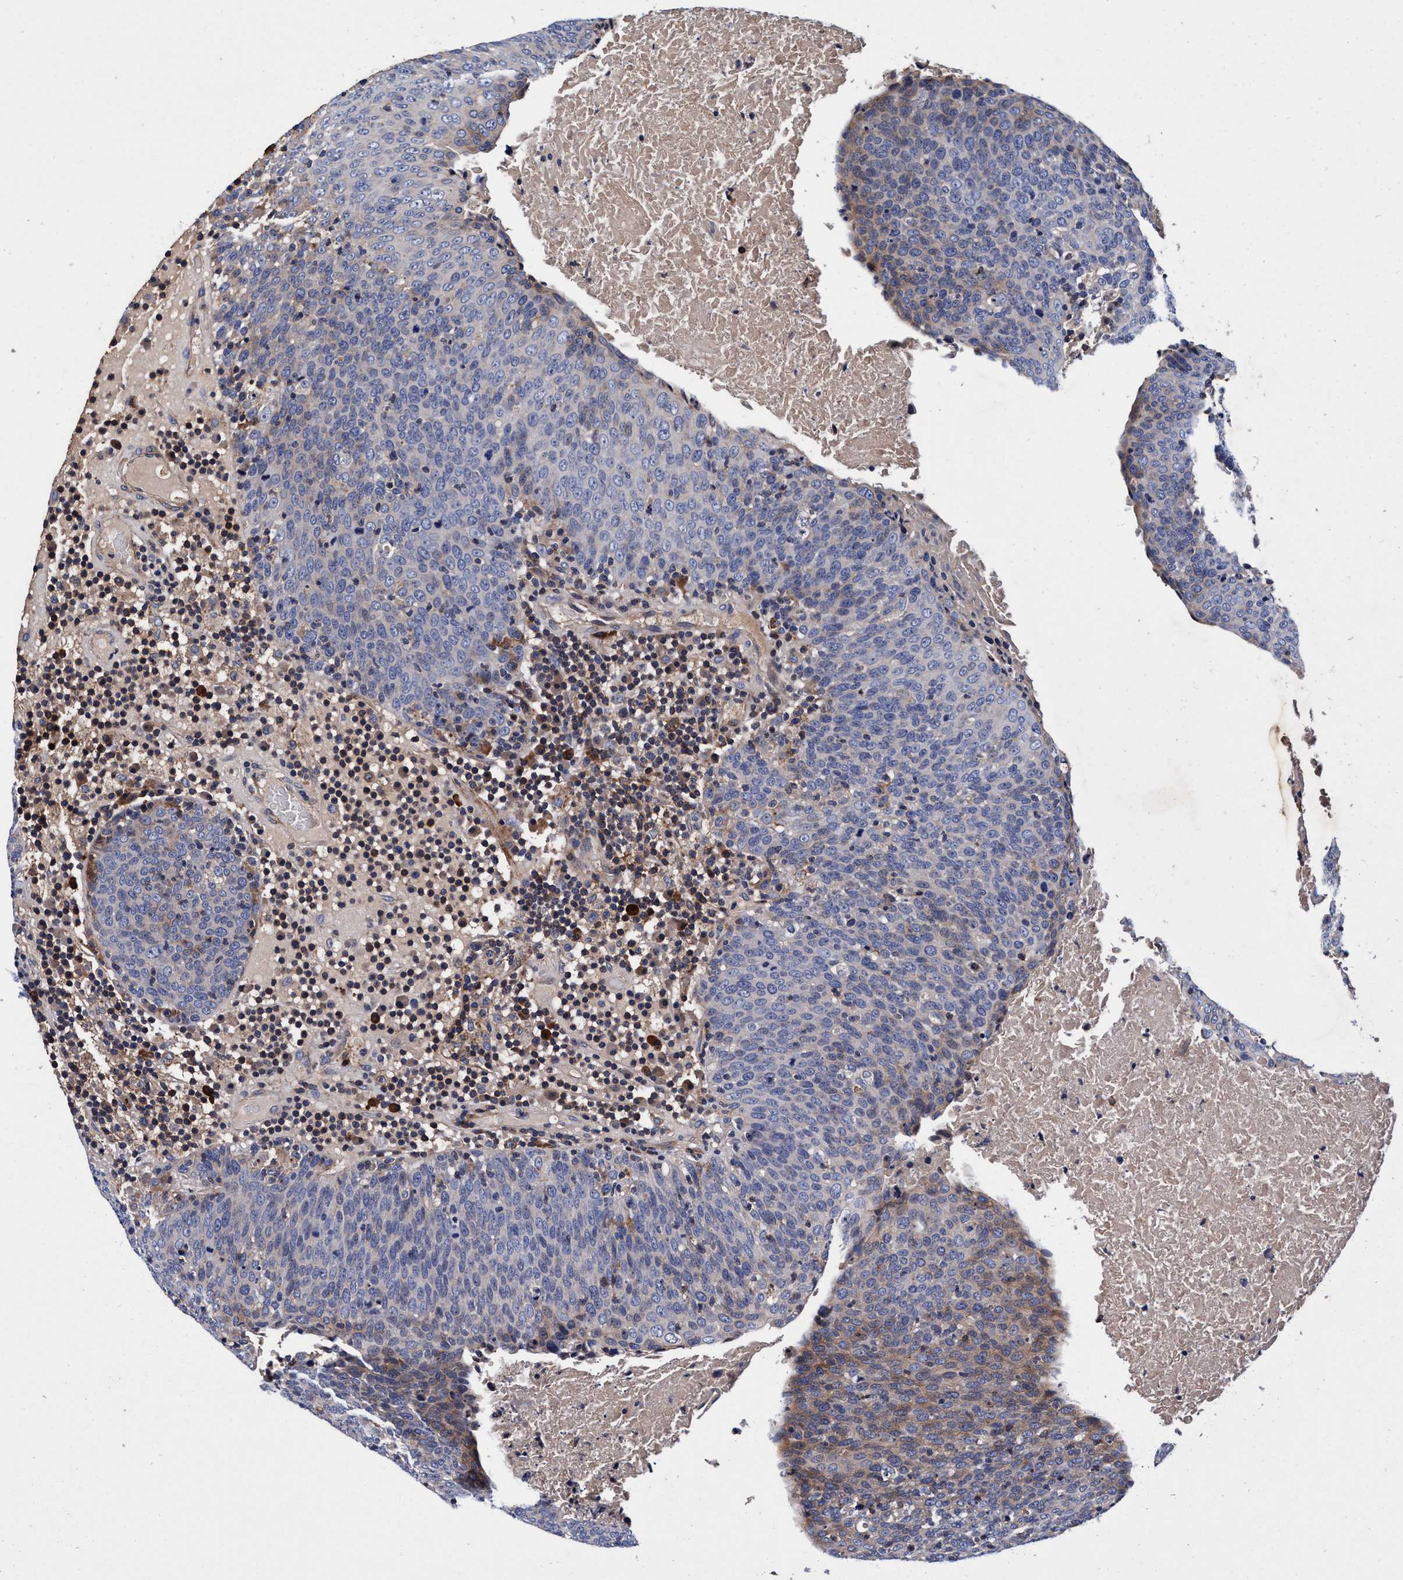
{"staining": {"intensity": "moderate", "quantity": "<25%", "location": "cytoplasmic/membranous"}, "tissue": "head and neck cancer", "cell_type": "Tumor cells", "image_type": "cancer", "snomed": [{"axis": "morphology", "description": "Squamous cell carcinoma, NOS"}, {"axis": "morphology", "description": "Squamous cell carcinoma, metastatic, NOS"}, {"axis": "topography", "description": "Lymph node"}, {"axis": "topography", "description": "Head-Neck"}], "caption": "IHC (DAB) staining of human head and neck cancer reveals moderate cytoplasmic/membranous protein expression in about <25% of tumor cells.", "gene": "RNF208", "patient": {"sex": "male", "age": 62}}